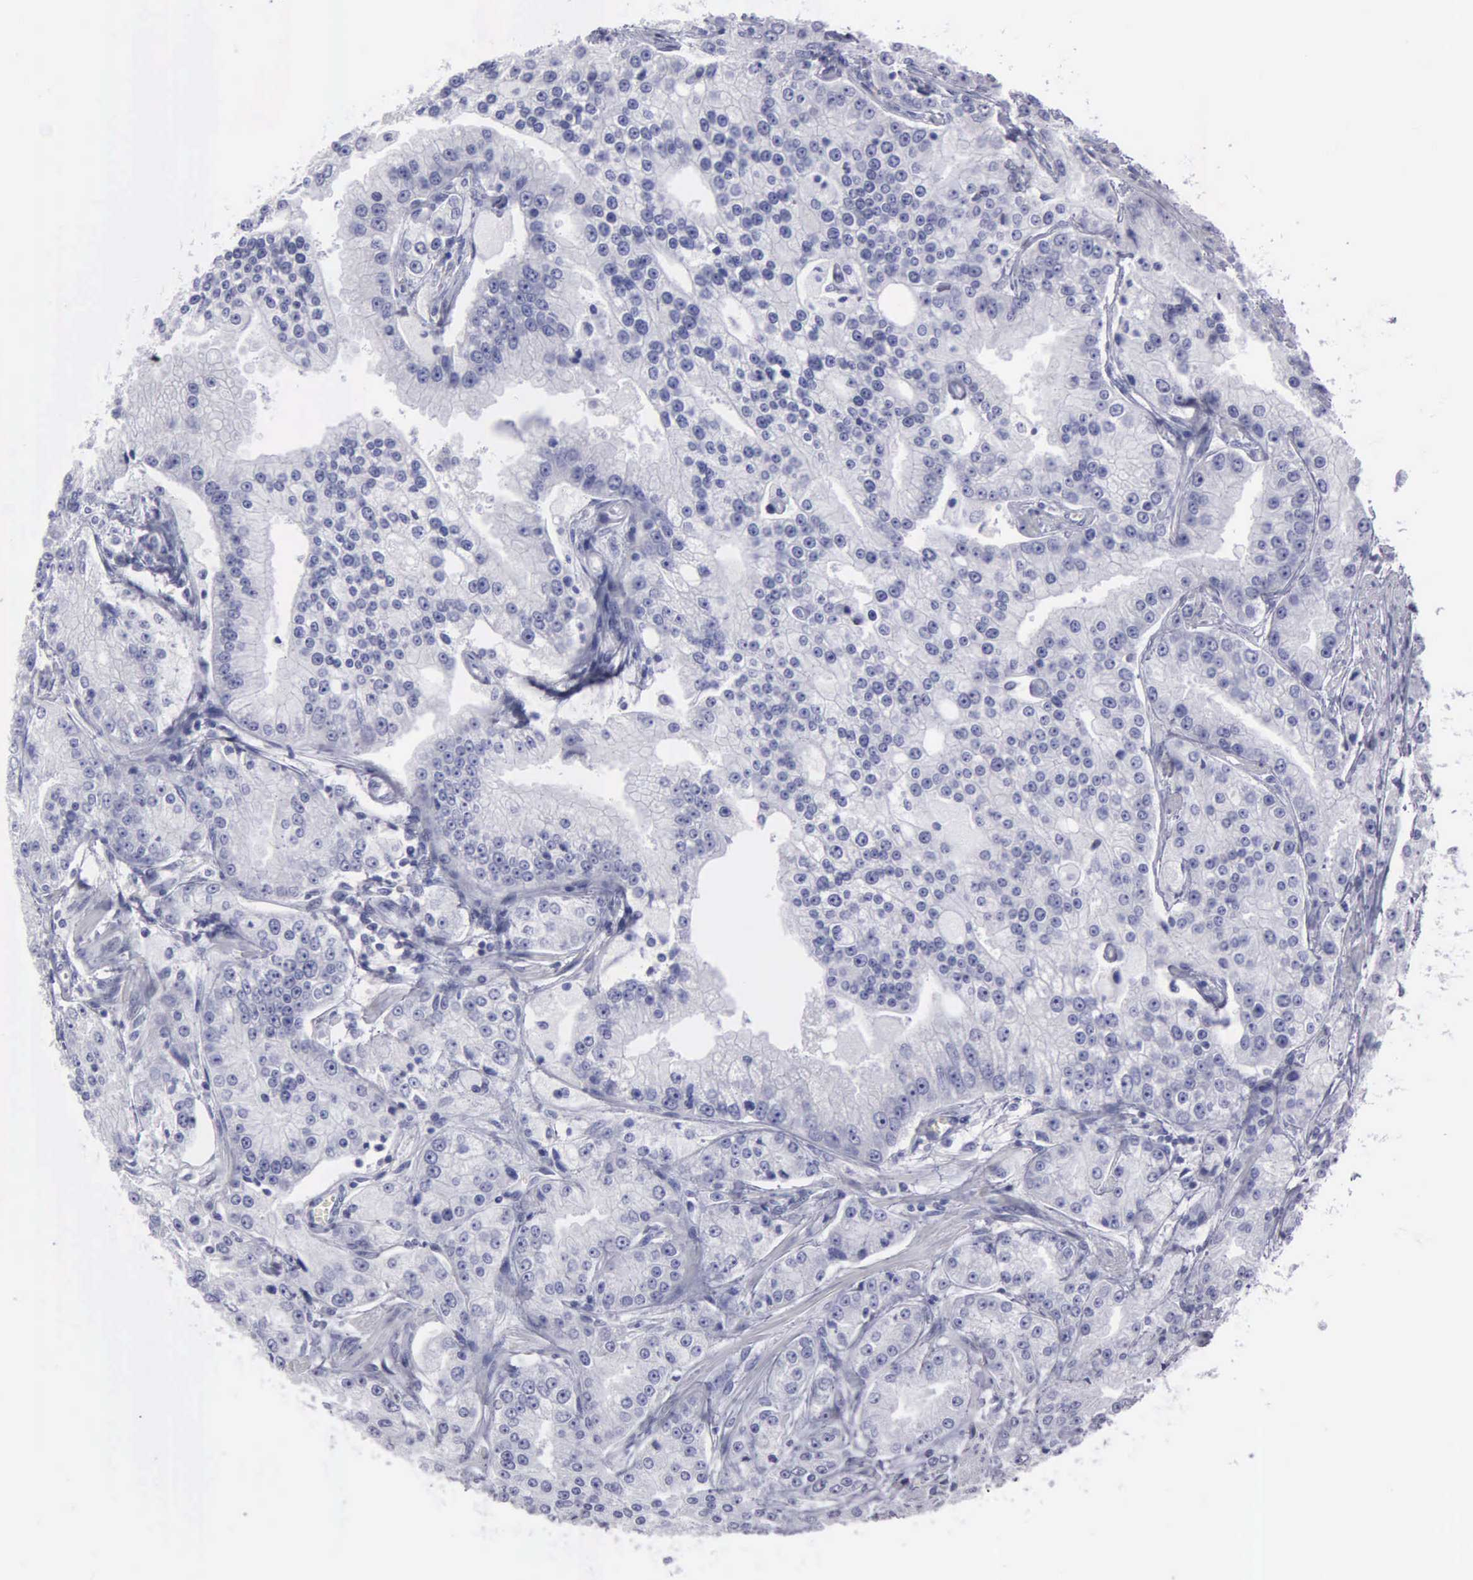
{"staining": {"intensity": "negative", "quantity": "none", "location": "none"}, "tissue": "prostate cancer", "cell_type": "Tumor cells", "image_type": "cancer", "snomed": [{"axis": "morphology", "description": "Adenocarcinoma, Medium grade"}, {"axis": "topography", "description": "Prostate"}], "caption": "A high-resolution image shows IHC staining of adenocarcinoma (medium-grade) (prostate), which exhibits no significant staining in tumor cells. (Brightfield microscopy of DAB (3,3'-diaminobenzidine) immunohistochemistry (IHC) at high magnification).", "gene": "FBLN5", "patient": {"sex": "male", "age": 72}}